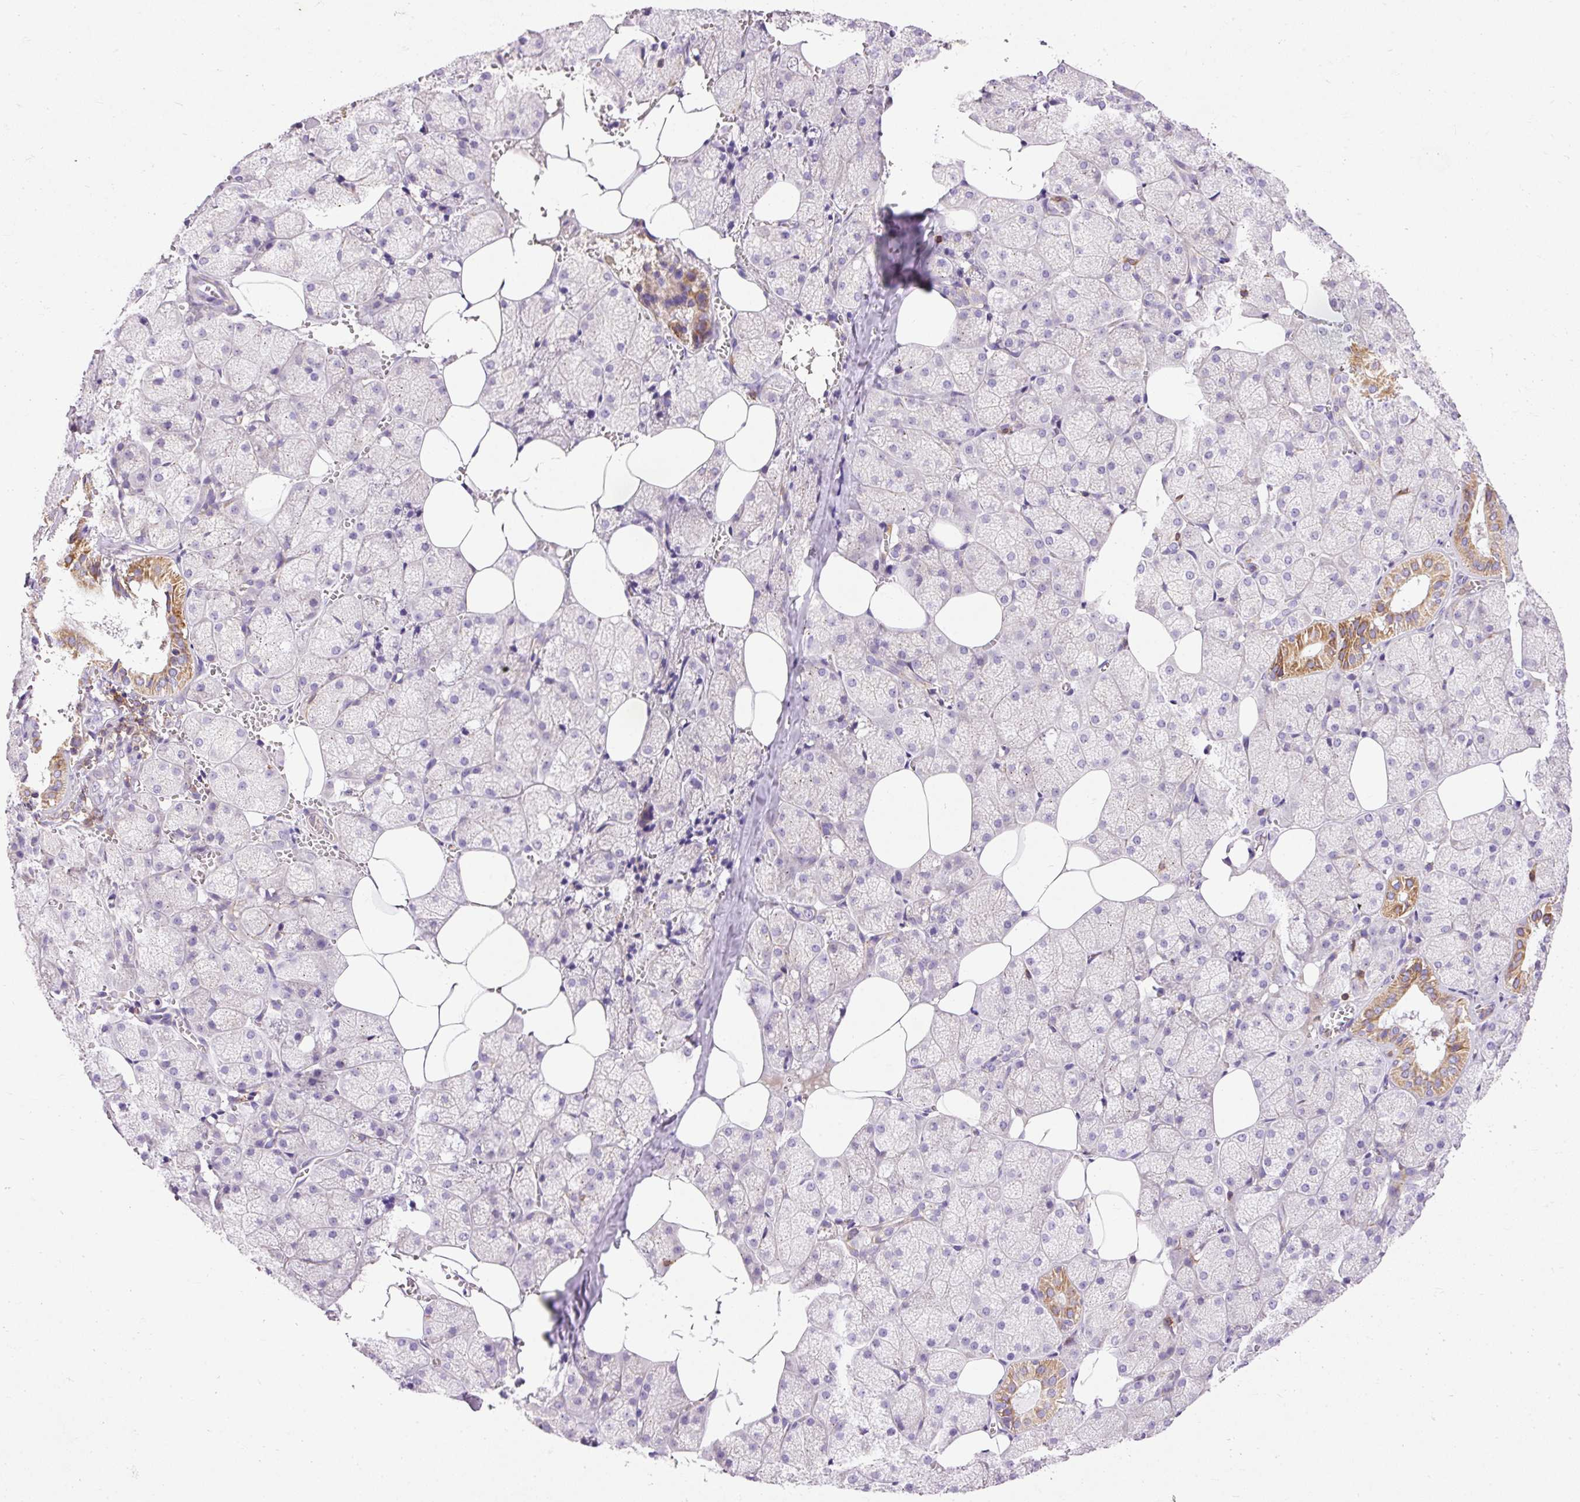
{"staining": {"intensity": "moderate", "quantity": "<25%", "location": "cytoplasmic/membranous"}, "tissue": "salivary gland", "cell_type": "Glandular cells", "image_type": "normal", "snomed": [{"axis": "morphology", "description": "Normal tissue, NOS"}, {"axis": "topography", "description": "Salivary gland"}, {"axis": "topography", "description": "Peripheral nerve tissue"}], "caption": "Immunohistochemistry (IHC) photomicrograph of unremarkable salivary gland: human salivary gland stained using immunohistochemistry (IHC) demonstrates low levels of moderate protein expression localized specifically in the cytoplasmic/membranous of glandular cells, appearing as a cytoplasmic/membranous brown color.", "gene": "IMMT", "patient": {"sex": "male", "age": 38}}